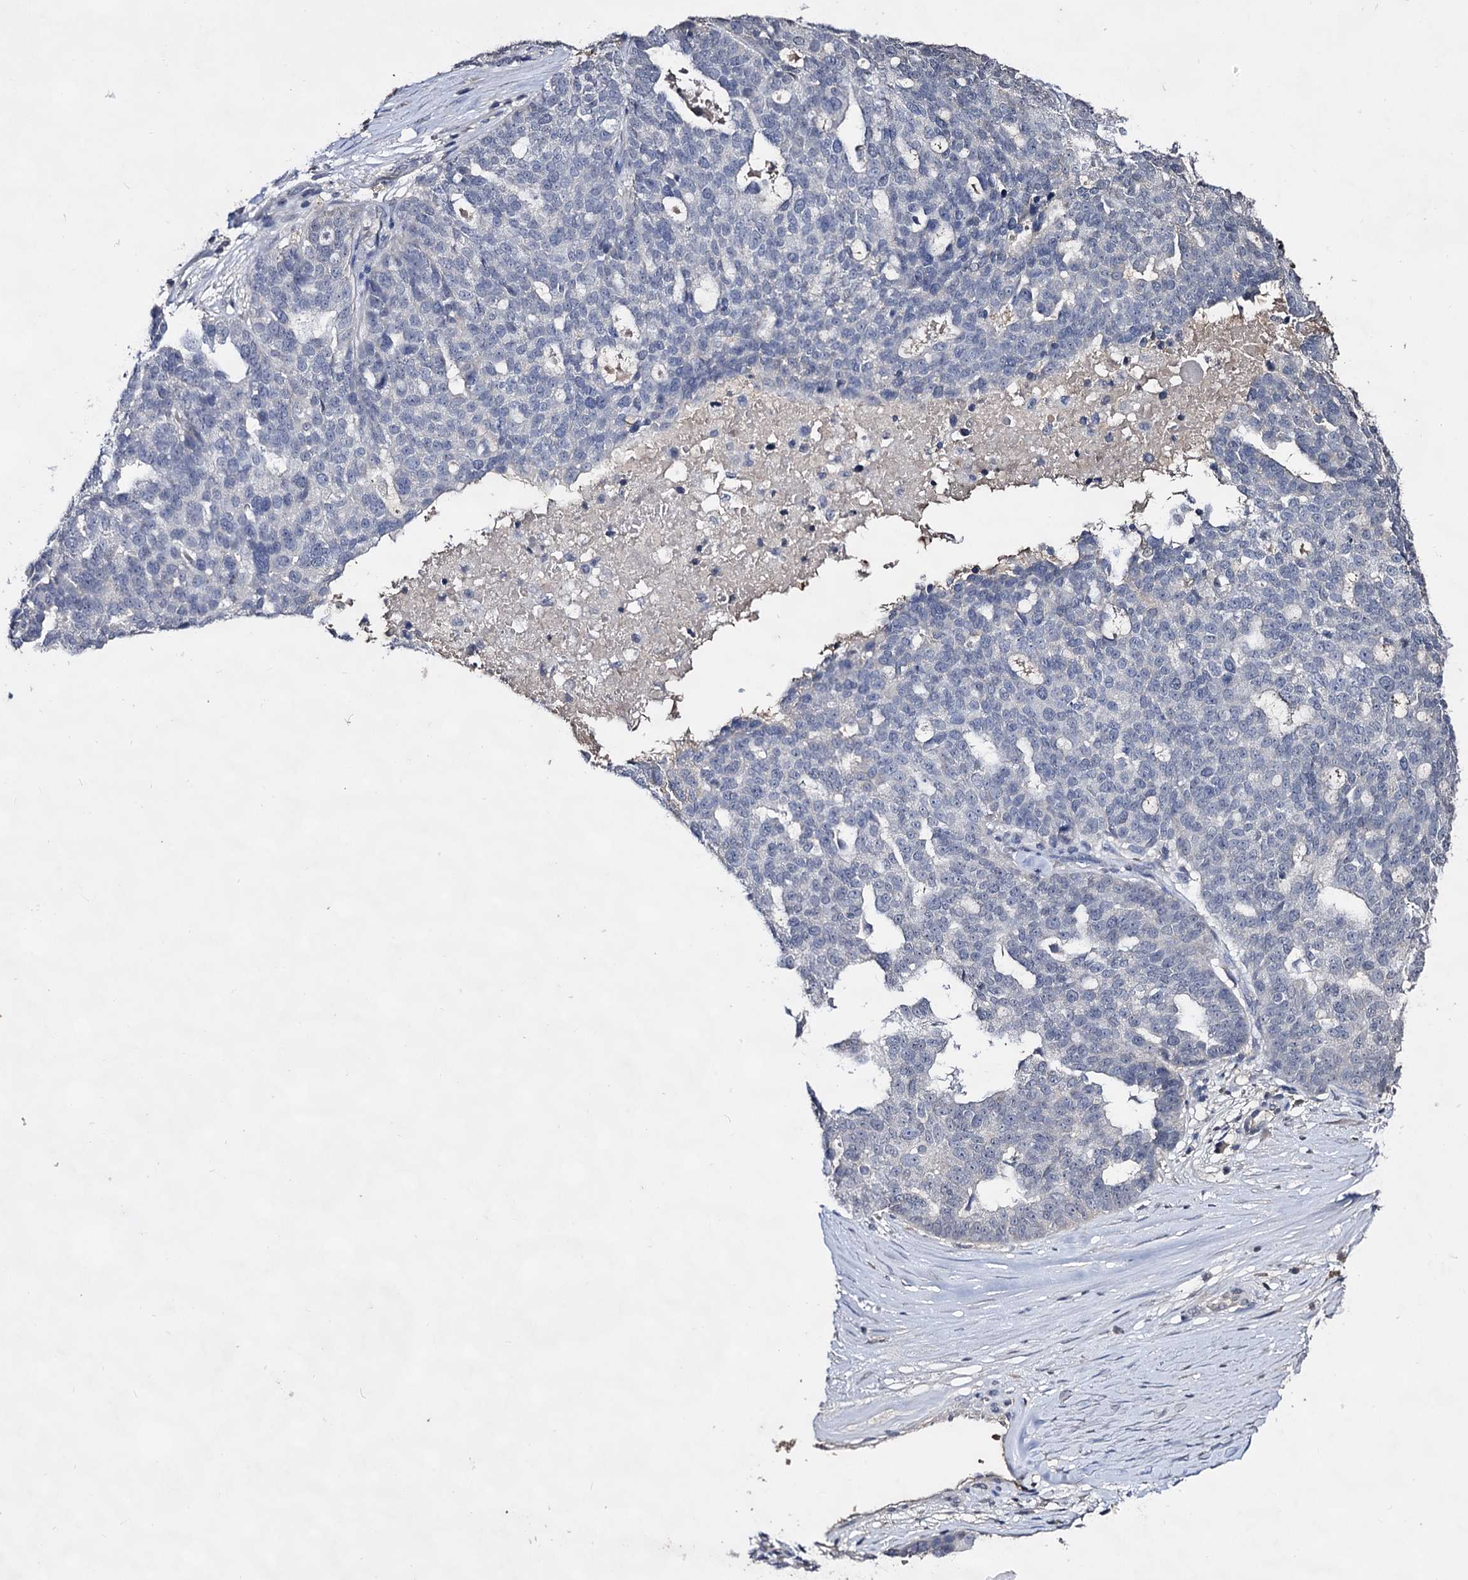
{"staining": {"intensity": "negative", "quantity": "none", "location": "none"}, "tissue": "ovarian cancer", "cell_type": "Tumor cells", "image_type": "cancer", "snomed": [{"axis": "morphology", "description": "Cystadenocarcinoma, serous, NOS"}, {"axis": "topography", "description": "Ovary"}], "caption": "Immunohistochemistry of human serous cystadenocarcinoma (ovarian) shows no staining in tumor cells.", "gene": "PLIN1", "patient": {"sex": "female", "age": 59}}